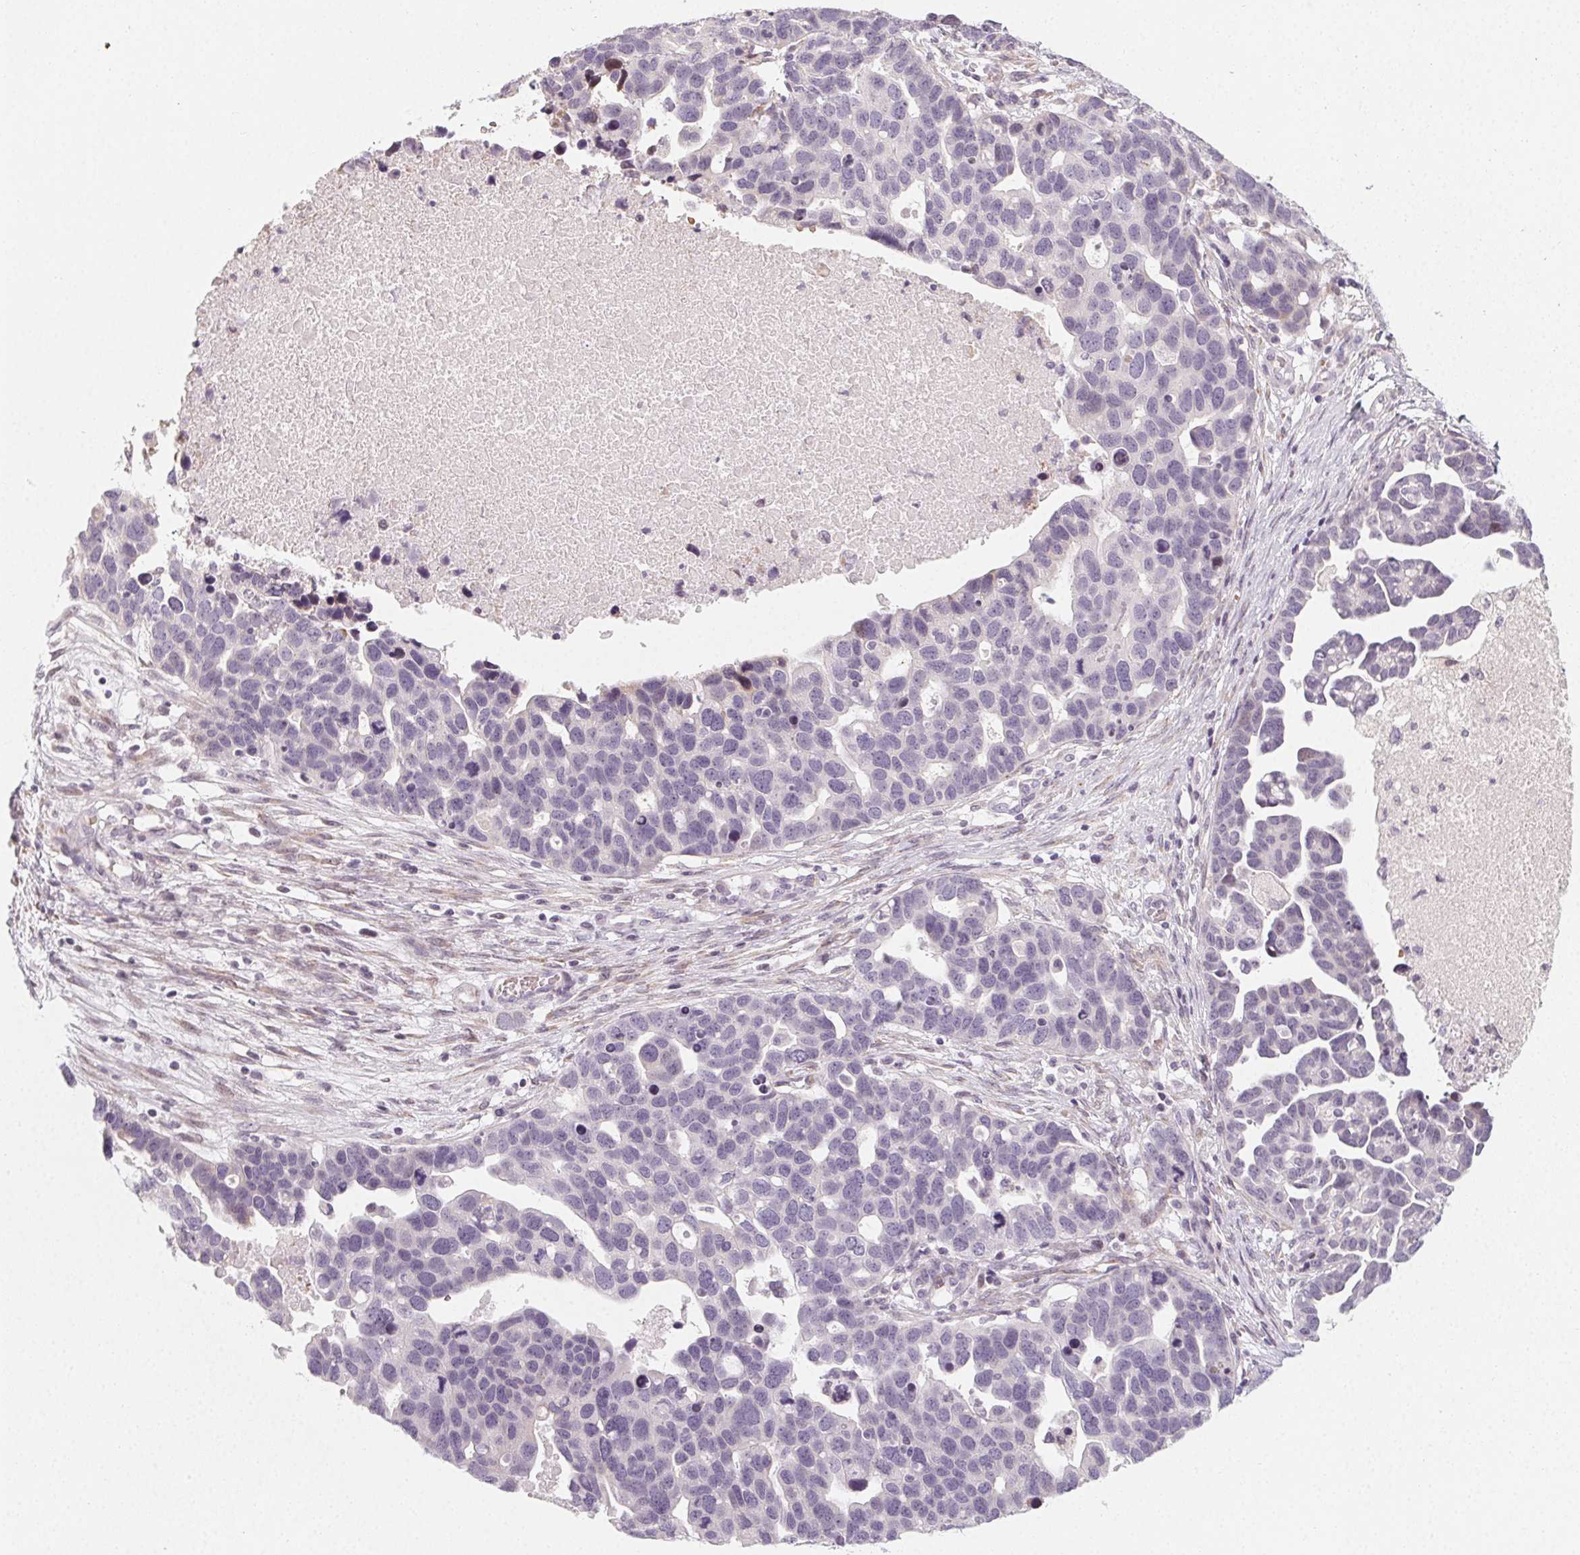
{"staining": {"intensity": "negative", "quantity": "none", "location": "none"}, "tissue": "ovarian cancer", "cell_type": "Tumor cells", "image_type": "cancer", "snomed": [{"axis": "morphology", "description": "Cystadenocarcinoma, serous, NOS"}, {"axis": "topography", "description": "Ovary"}], "caption": "Tumor cells are negative for protein expression in human ovarian cancer (serous cystadenocarcinoma). (Immunohistochemistry, brightfield microscopy, high magnification).", "gene": "CCDC96", "patient": {"sex": "female", "age": 54}}